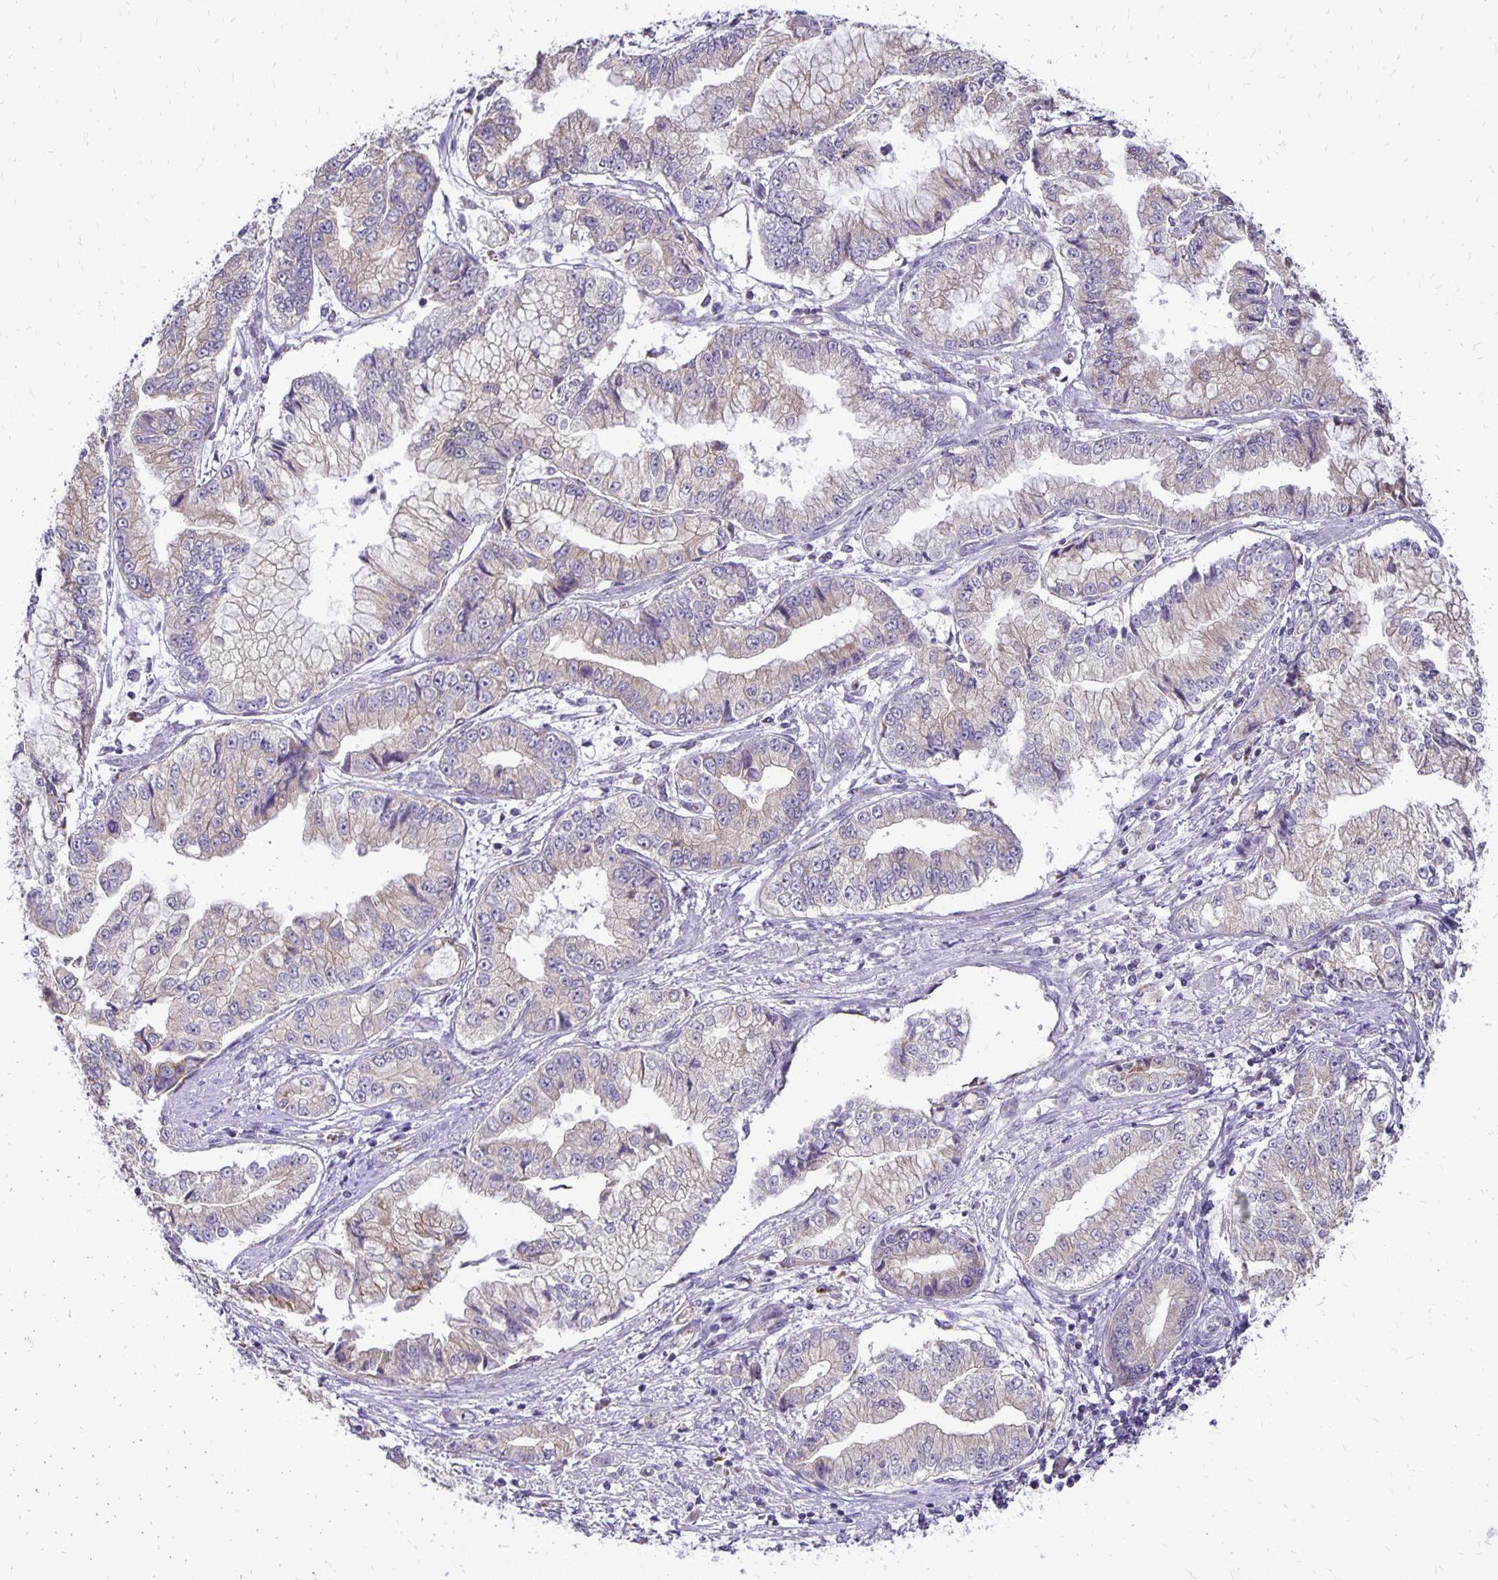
{"staining": {"intensity": "weak", "quantity": "<25%", "location": "cytoplasmic/membranous"}, "tissue": "stomach cancer", "cell_type": "Tumor cells", "image_type": "cancer", "snomed": [{"axis": "morphology", "description": "Adenocarcinoma, NOS"}, {"axis": "topography", "description": "Stomach, upper"}], "caption": "Human stomach adenocarcinoma stained for a protein using immunohistochemistry (IHC) displays no staining in tumor cells.", "gene": "FN3K", "patient": {"sex": "female", "age": 74}}